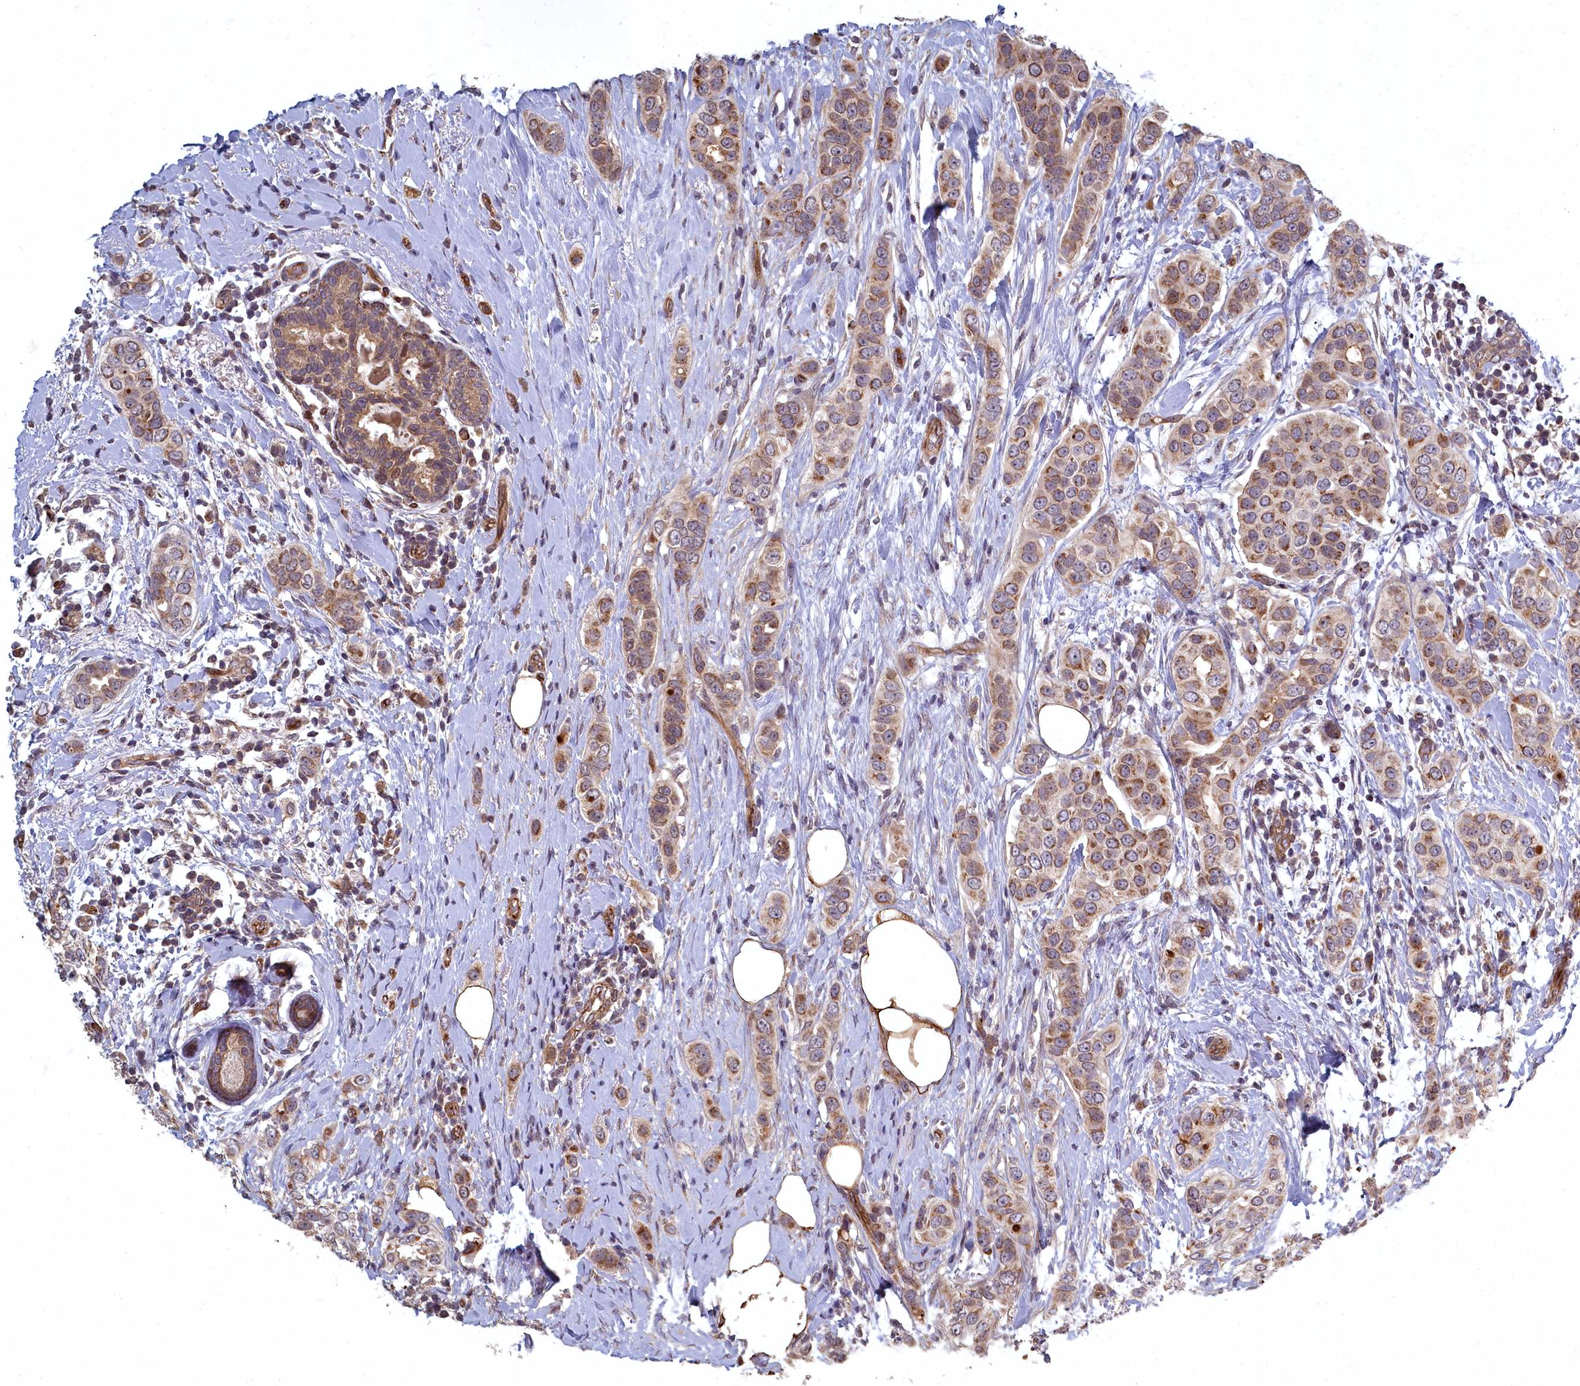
{"staining": {"intensity": "moderate", "quantity": ">75%", "location": "cytoplasmic/membranous"}, "tissue": "breast cancer", "cell_type": "Tumor cells", "image_type": "cancer", "snomed": [{"axis": "morphology", "description": "Lobular carcinoma"}, {"axis": "topography", "description": "Breast"}], "caption": "Immunohistochemical staining of breast cancer exhibits medium levels of moderate cytoplasmic/membranous expression in approximately >75% of tumor cells.", "gene": "TSPYL4", "patient": {"sex": "female", "age": 51}}